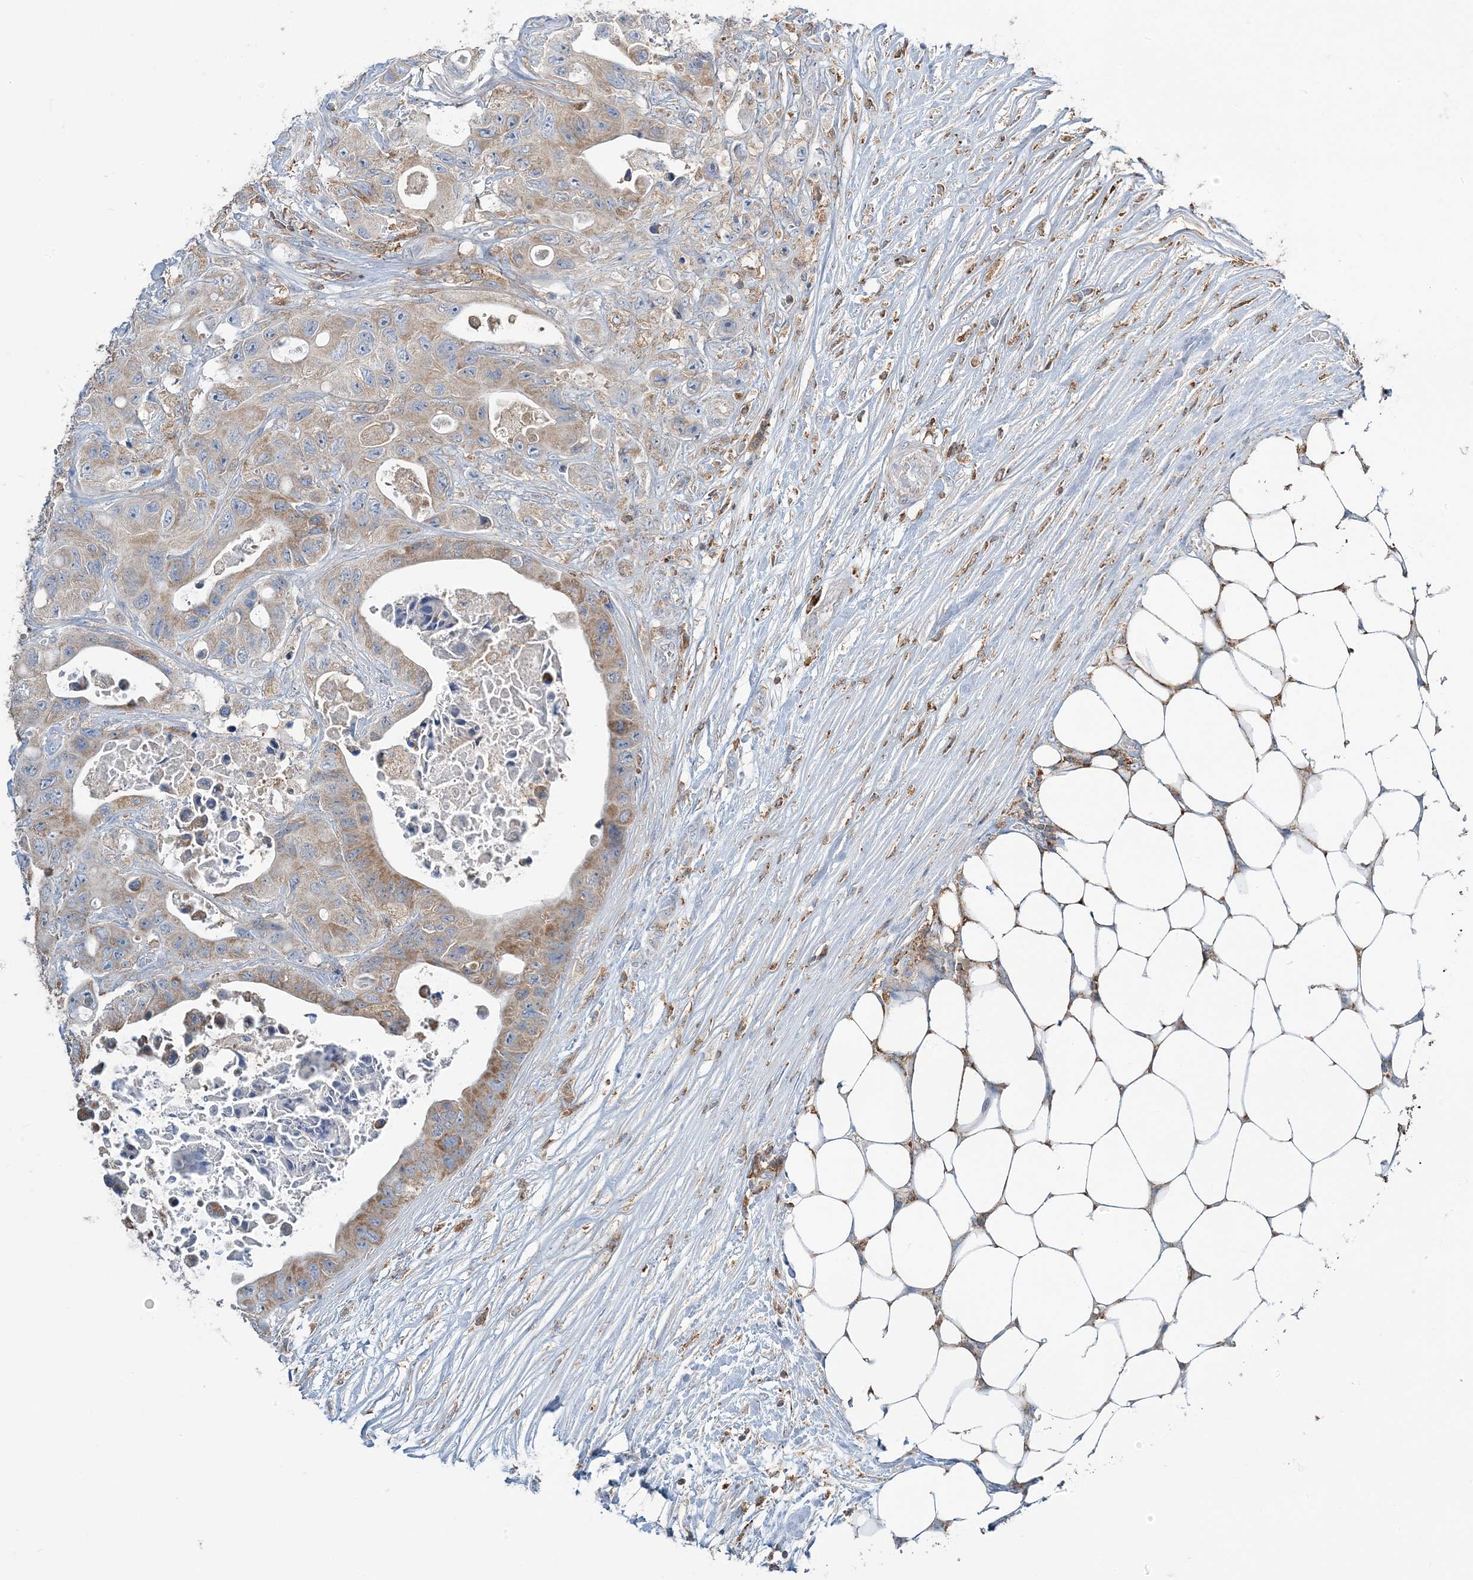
{"staining": {"intensity": "moderate", "quantity": ">75%", "location": "cytoplasmic/membranous"}, "tissue": "colorectal cancer", "cell_type": "Tumor cells", "image_type": "cancer", "snomed": [{"axis": "morphology", "description": "Adenocarcinoma, NOS"}, {"axis": "topography", "description": "Colon"}], "caption": "A medium amount of moderate cytoplasmic/membranous expression is present in approximately >75% of tumor cells in colorectal cancer tissue. (IHC, brightfield microscopy, high magnification).", "gene": "TMLHE", "patient": {"sex": "female", "age": 46}}